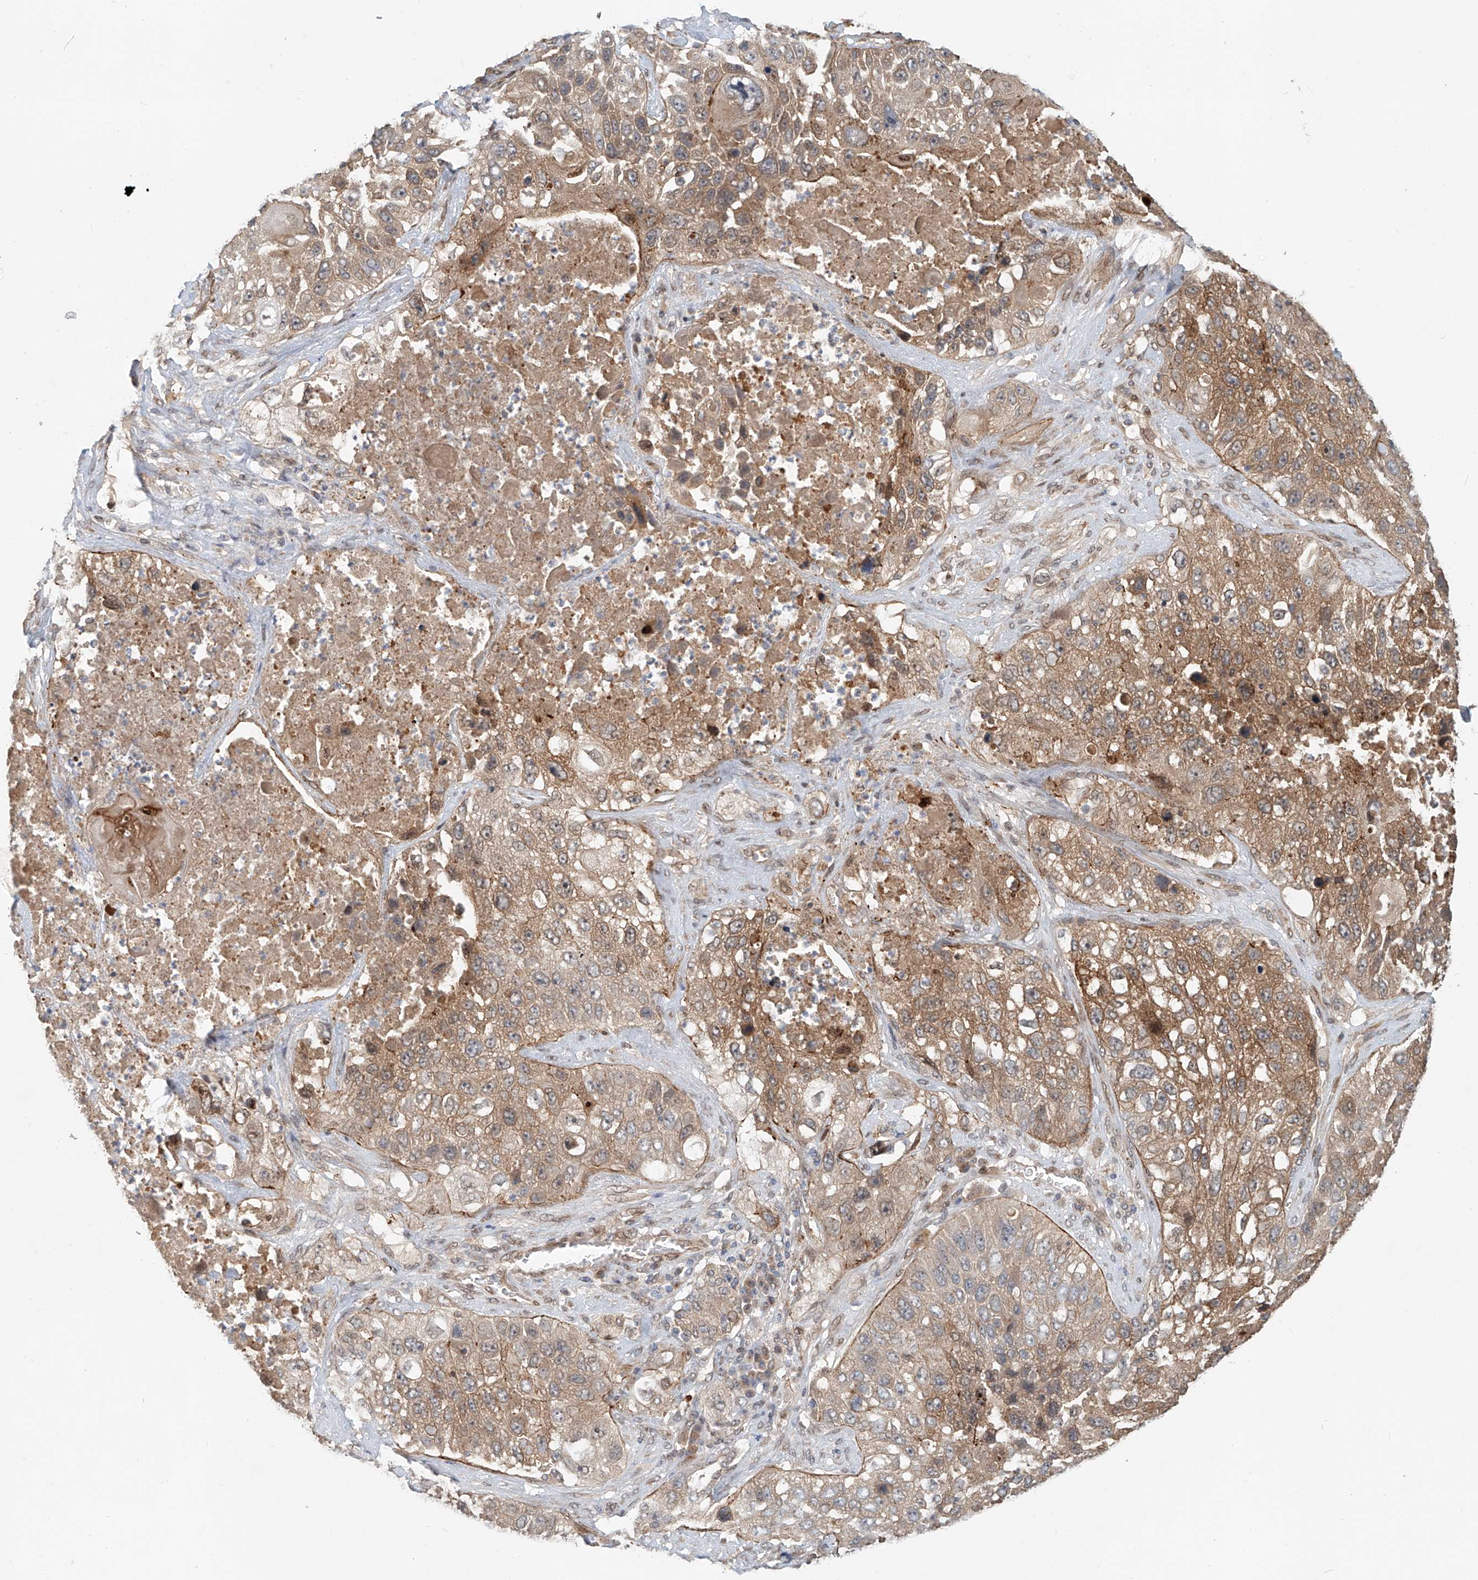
{"staining": {"intensity": "moderate", "quantity": ">75%", "location": "cytoplasmic/membranous"}, "tissue": "lung cancer", "cell_type": "Tumor cells", "image_type": "cancer", "snomed": [{"axis": "morphology", "description": "Squamous cell carcinoma, NOS"}, {"axis": "topography", "description": "Lung"}], "caption": "Brown immunohistochemical staining in human lung squamous cell carcinoma displays moderate cytoplasmic/membranous positivity in about >75% of tumor cells.", "gene": "SASH1", "patient": {"sex": "male", "age": 61}}